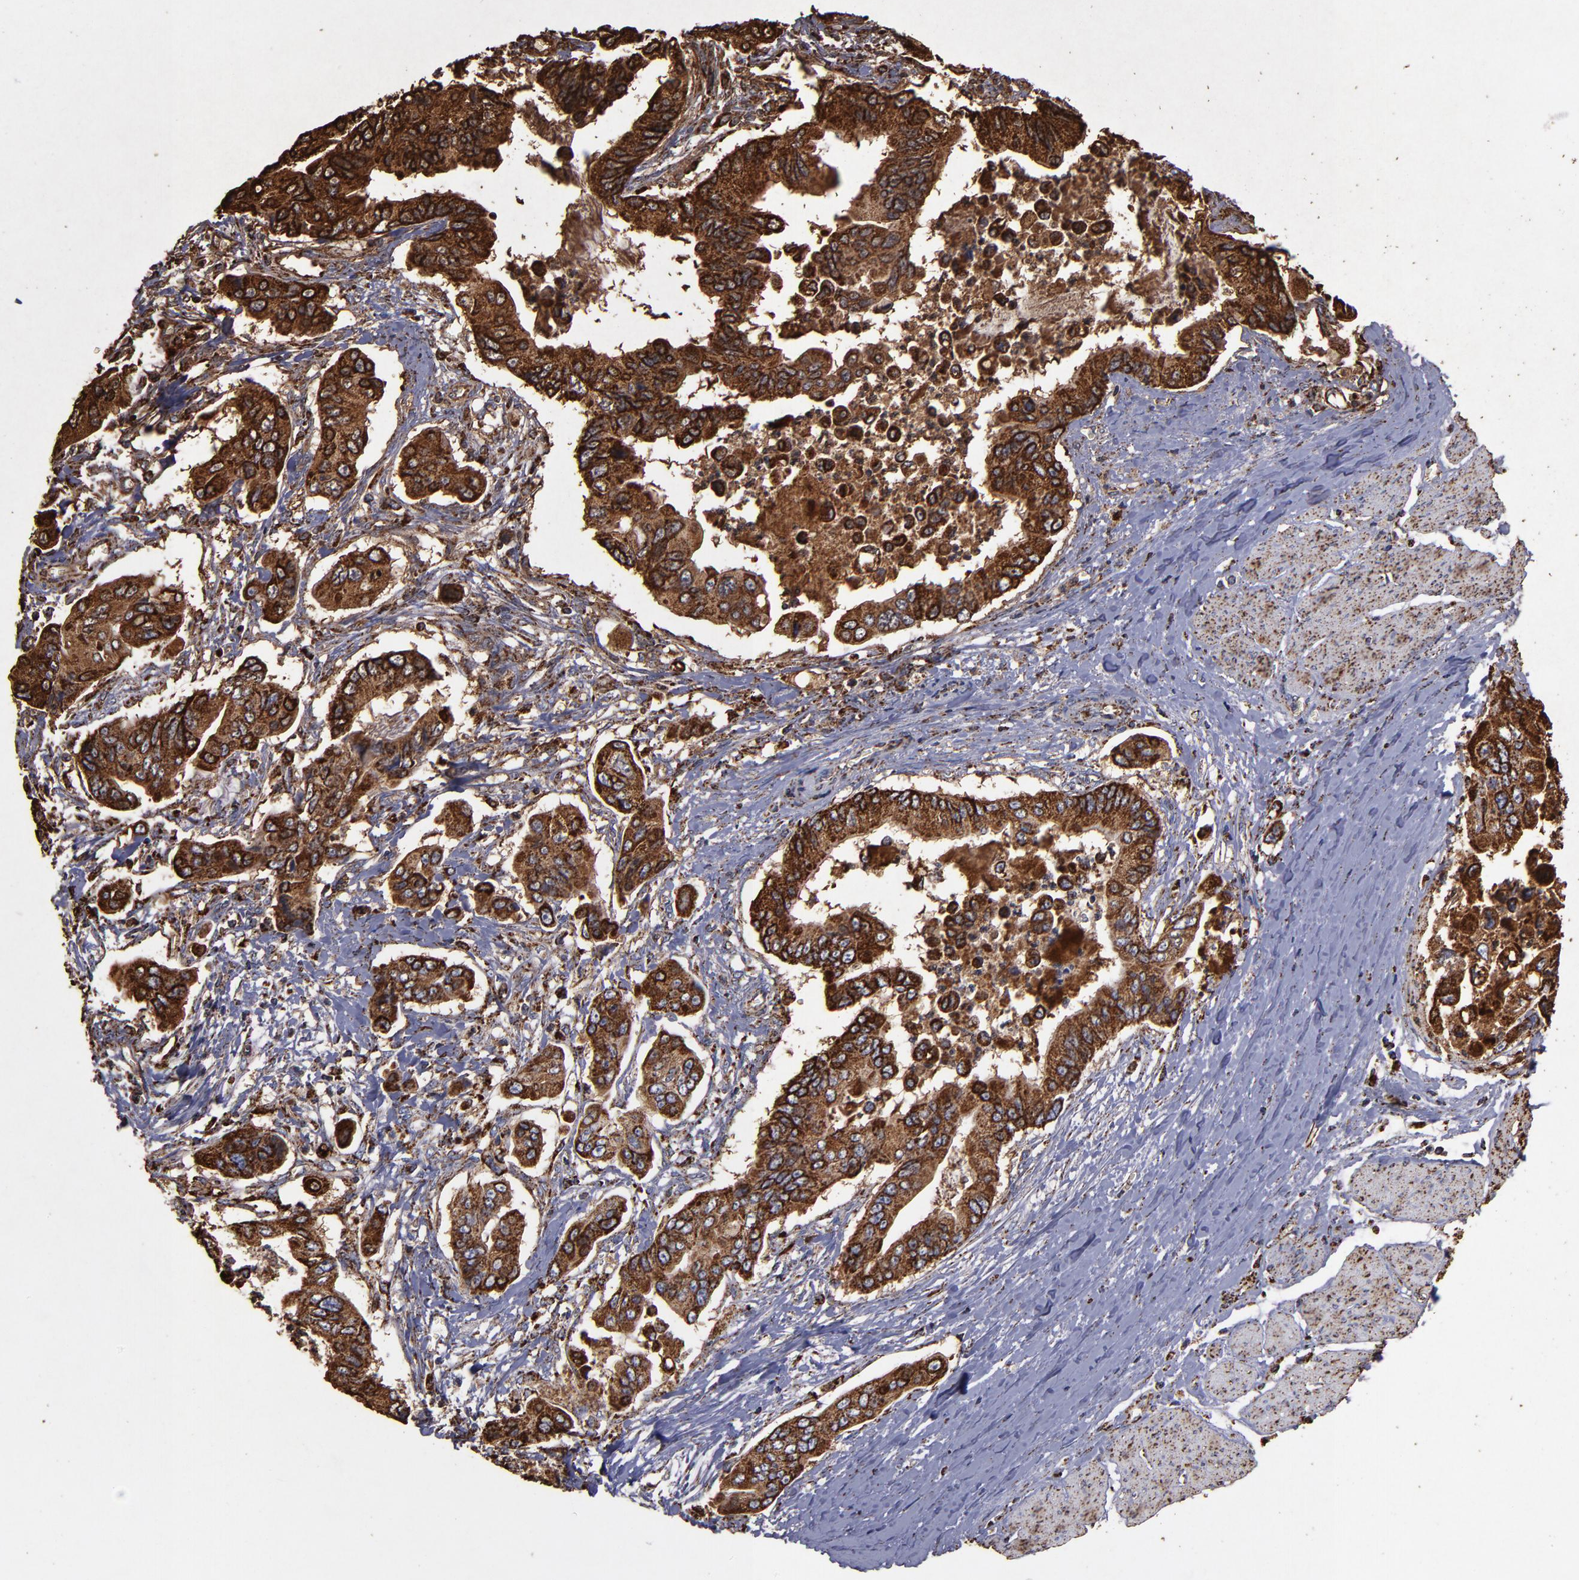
{"staining": {"intensity": "strong", "quantity": ">75%", "location": "cytoplasmic/membranous"}, "tissue": "stomach cancer", "cell_type": "Tumor cells", "image_type": "cancer", "snomed": [{"axis": "morphology", "description": "Adenocarcinoma, NOS"}, {"axis": "topography", "description": "Stomach, upper"}], "caption": "Immunohistochemistry staining of stomach cancer, which demonstrates high levels of strong cytoplasmic/membranous expression in about >75% of tumor cells indicating strong cytoplasmic/membranous protein expression. The staining was performed using DAB (brown) for protein detection and nuclei were counterstained in hematoxylin (blue).", "gene": "SOD2", "patient": {"sex": "male", "age": 80}}